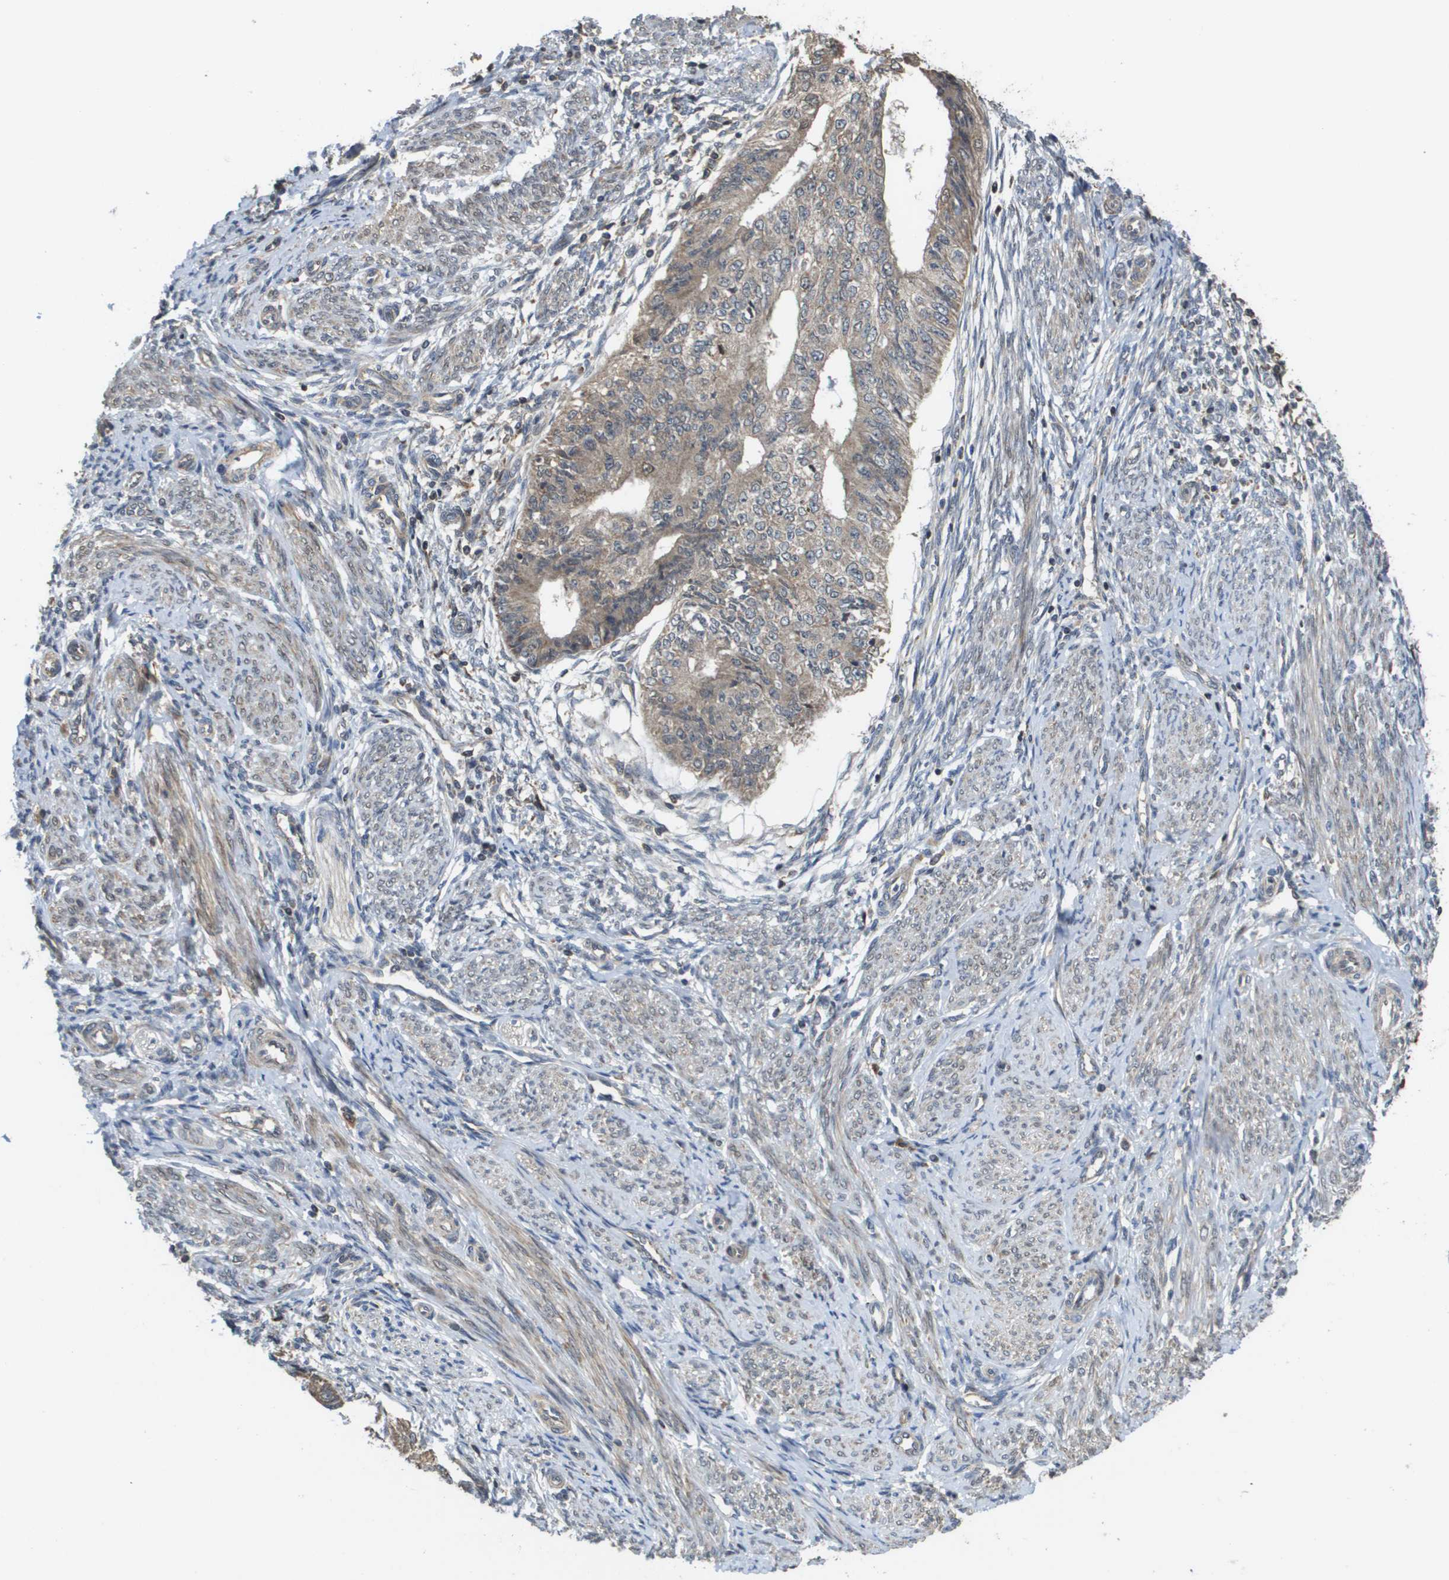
{"staining": {"intensity": "weak", "quantity": ">75%", "location": "cytoplasmic/membranous"}, "tissue": "endometrial cancer", "cell_type": "Tumor cells", "image_type": "cancer", "snomed": [{"axis": "morphology", "description": "Adenocarcinoma, NOS"}, {"axis": "topography", "description": "Endometrium"}], "caption": "Weak cytoplasmic/membranous staining for a protein is identified in approximately >75% of tumor cells of endometrial adenocarcinoma using immunohistochemistry.", "gene": "RBM38", "patient": {"sex": "female", "age": 32}}